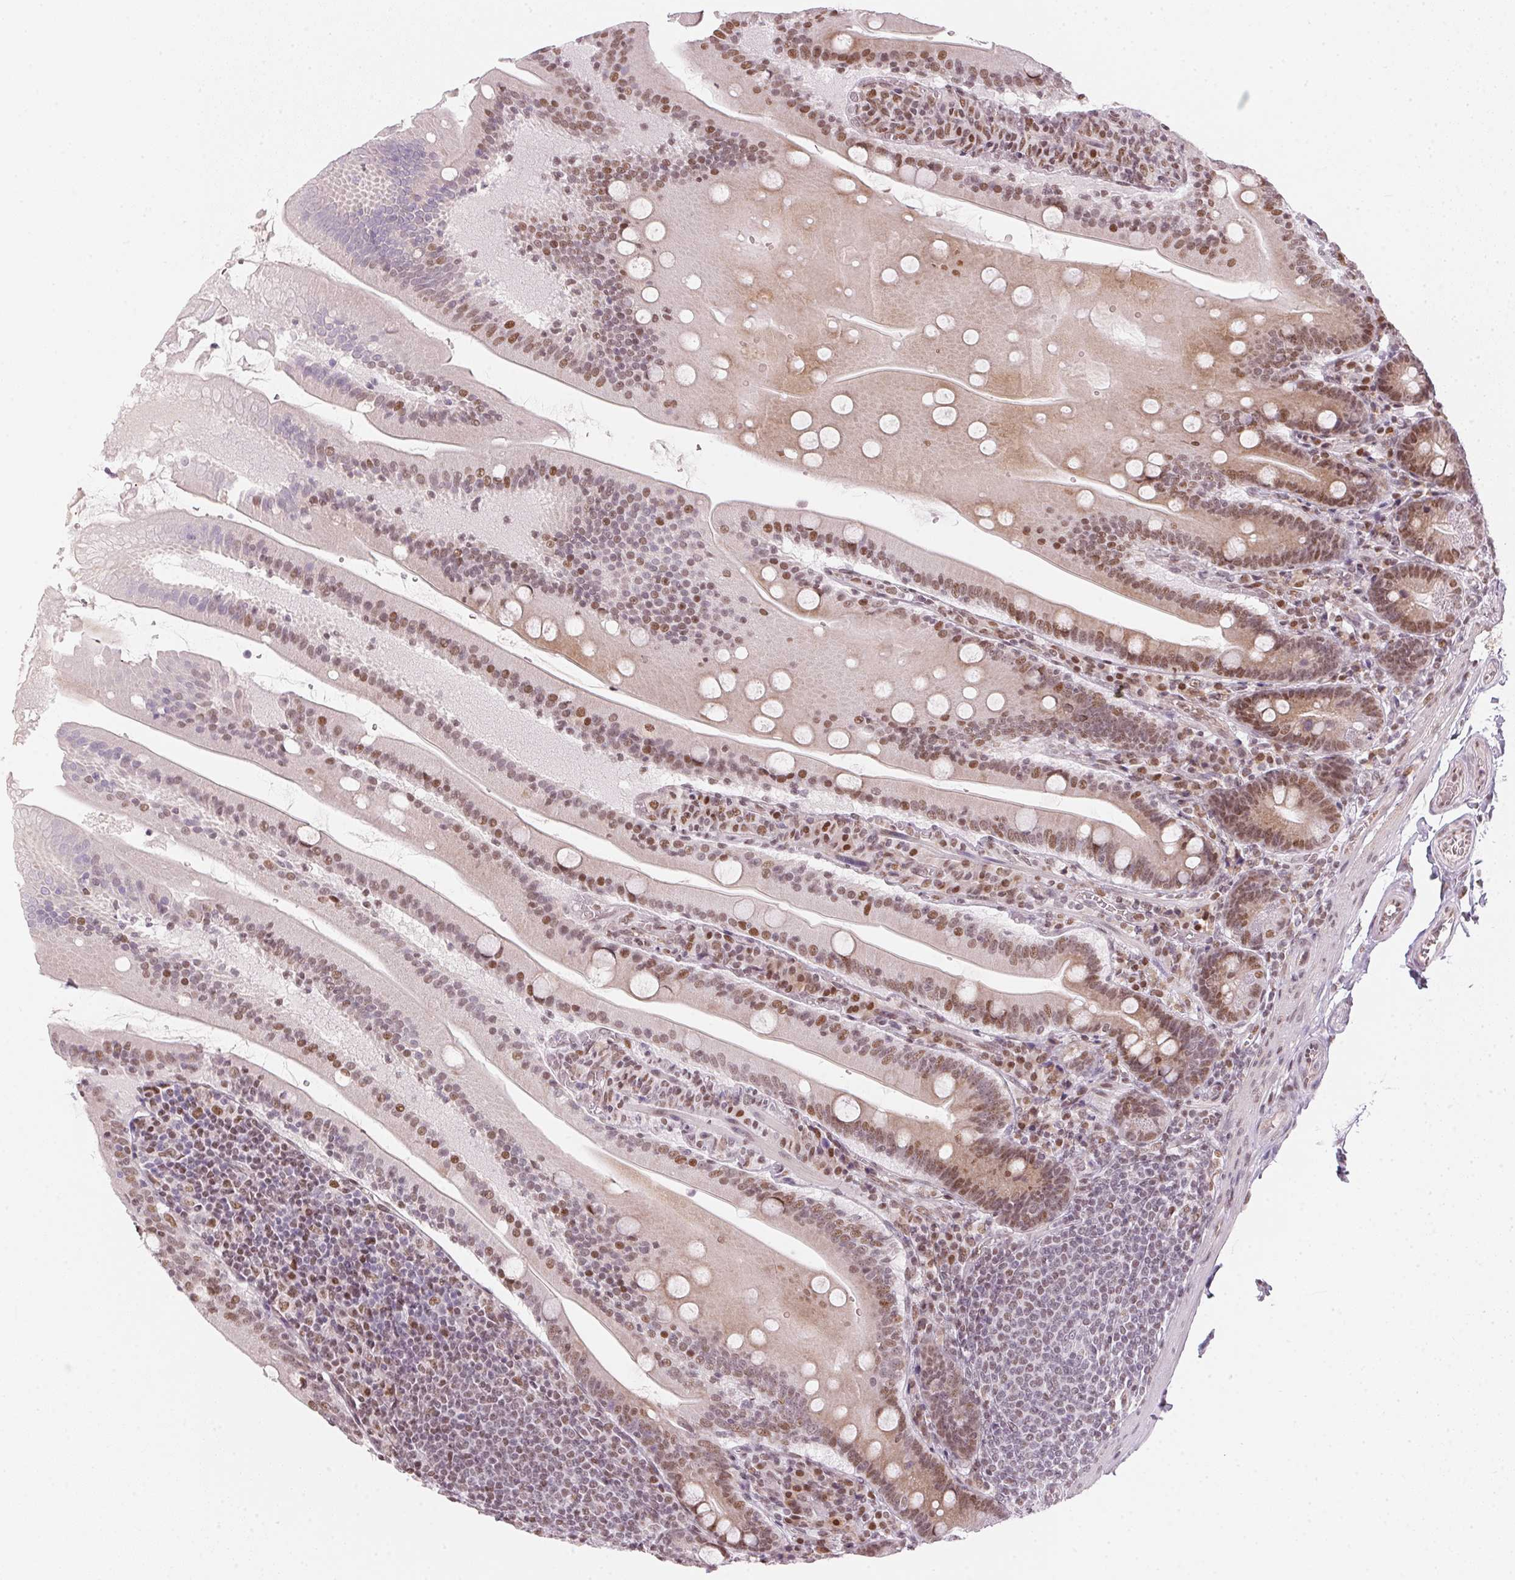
{"staining": {"intensity": "moderate", "quantity": ">75%", "location": "nuclear"}, "tissue": "small intestine", "cell_type": "Glandular cells", "image_type": "normal", "snomed": [{"axis": "morphology", "description": "Normal tissue, NOS"}, {"axis": "topography", "description": "Small intestine"}], "caption": "IHC of normal human small intestine reveals medium levels of moderate nuclear staining in about >75% of glandular cells.", "gene": "KAT6A", "patient": {"sex": "male", "age": 37}}